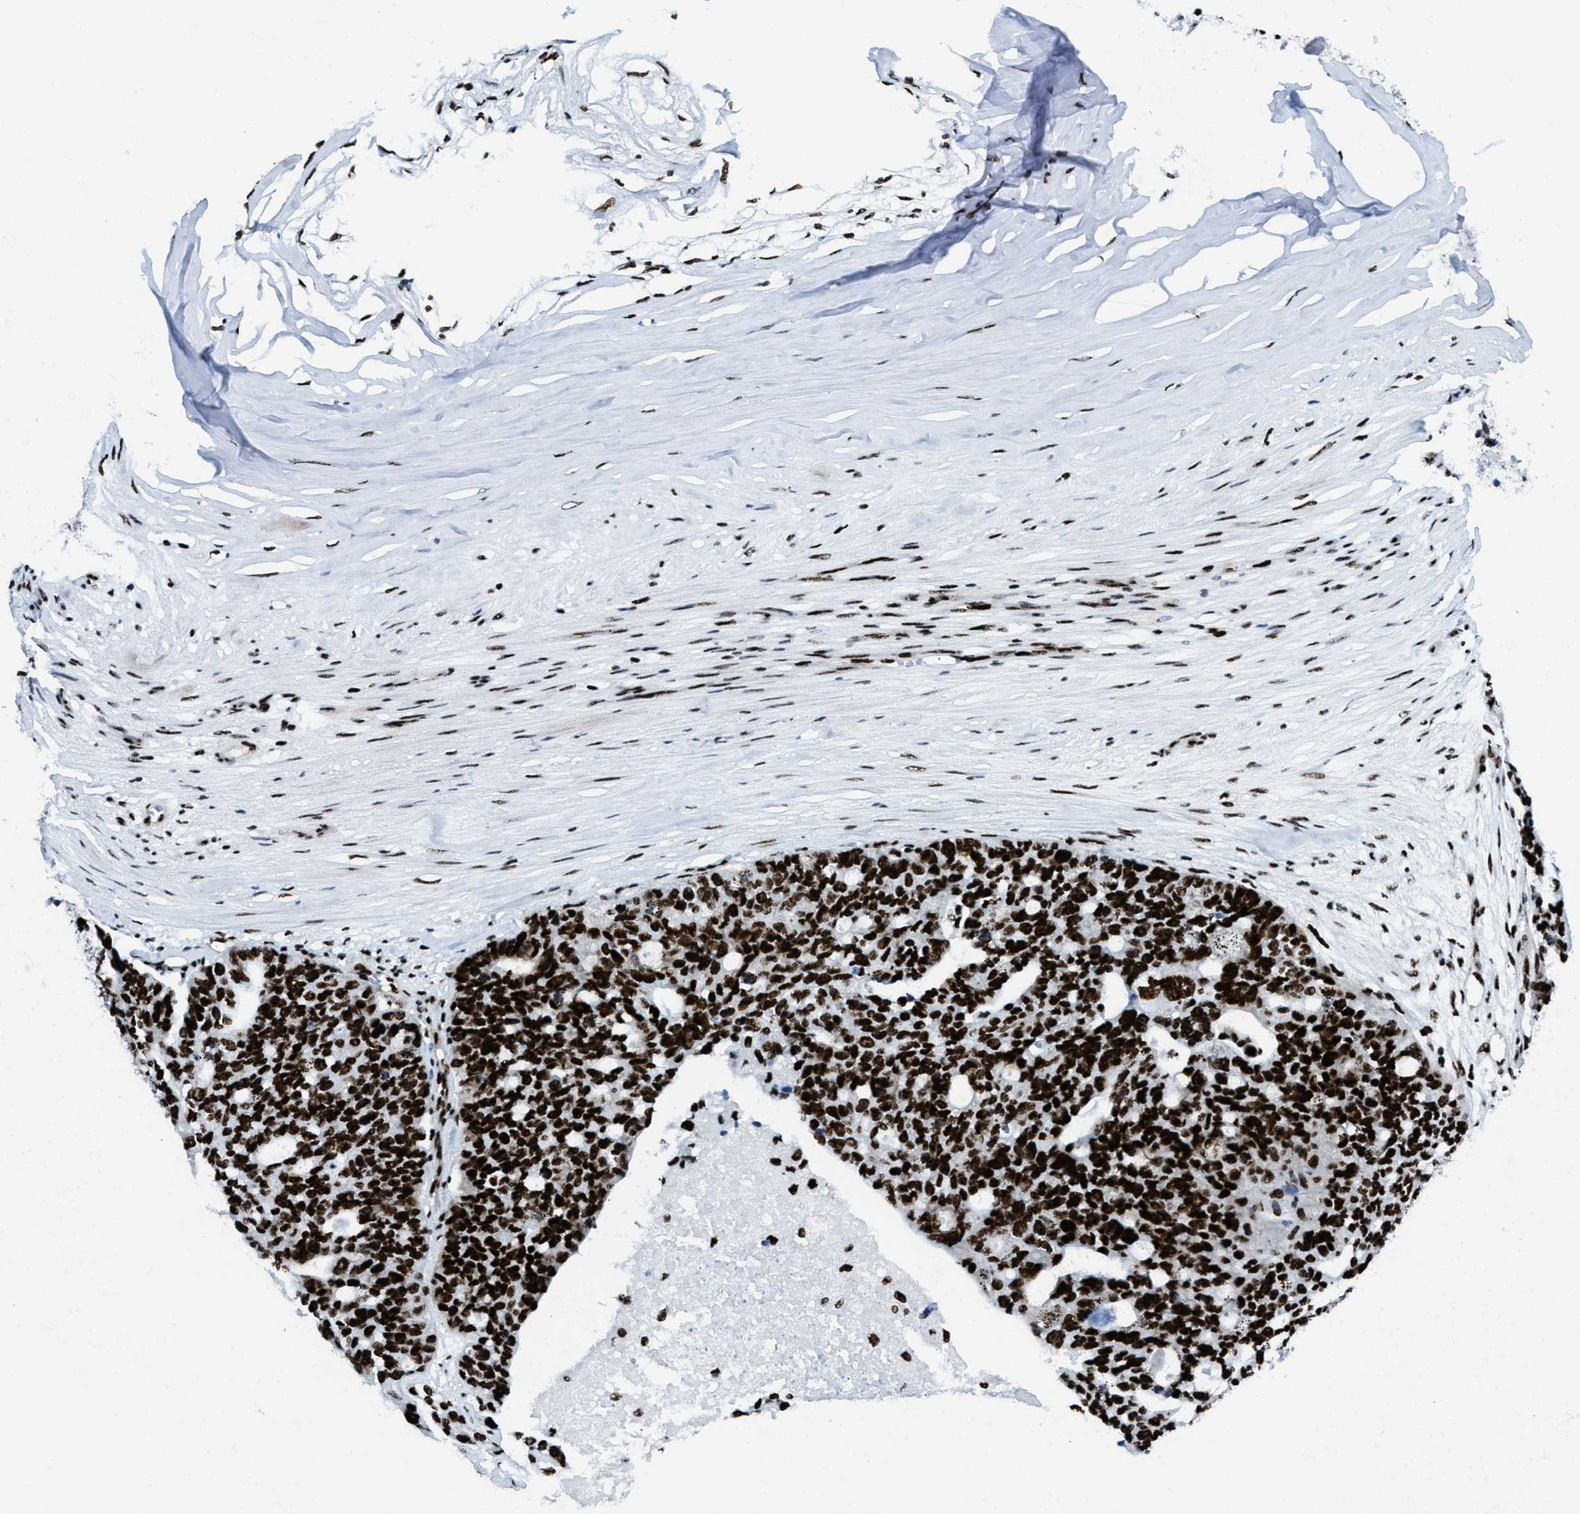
{"staining": {"intensity": "strong", "quantity": ">75%", "location": "nuclear"}, "tissue": "ovarian cancer", "cell_type": "Tumor cells", "image_type": "cancer", "snomed": [{"axis": "morphology", "description": "Cystadenocarcinoma, serous, NOS"}, {"axis": "topography", "description": "Ovary"}], "caption": "The image reveals a brown stain indicating the presence of a protein in the nuclear of tumor cells in ovarian serous cystadenocarcinoma. (DAB (3,3'-diaminobenzidine) IHC with brightfield microscopy, high magnification).", "gene": "NONO", "patient": {"sex": "female", "age": 59}}